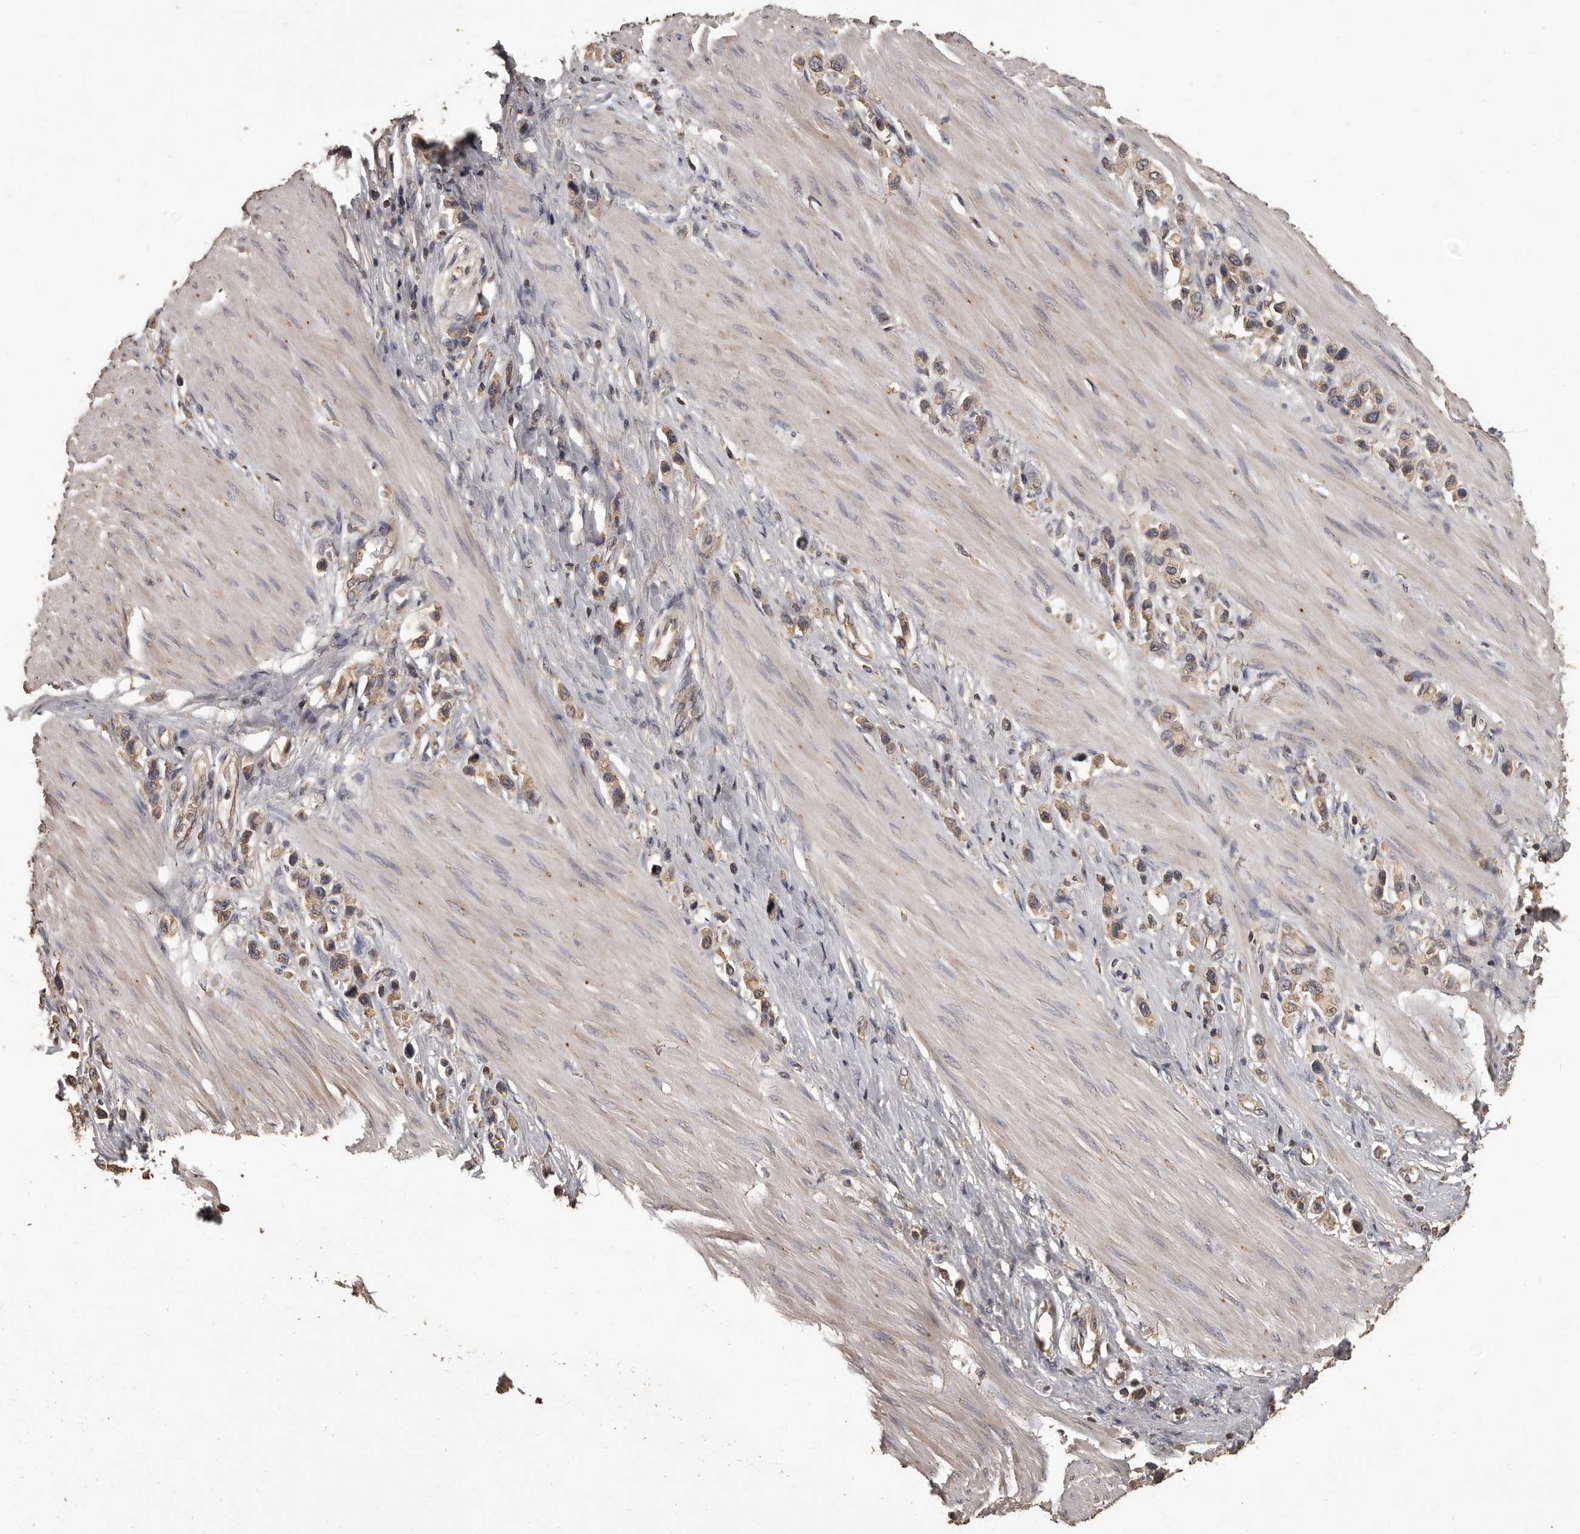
{"staining": {"intensity": "moderate", "quantity": ">75%", "location": "cytoplasmic/membranous"}, "tissue": "stomach cancer", "cell_type": "Tumor cells", "image_type": "cancer", "snomed": [{"axis": "morphology", "description": "Adenocarcinoma, NOS"}, {"axis": "topography", "description": "Stomach"}], "caption": "The photomicrograph displays a brown stain indicating the presence of a protein in the cytoplasmic/membranous of tumor cells in stomach cancer (adenocarcinoma).", "gene": "MGAT5", "patient": {"sex": "female", "age": 65}}